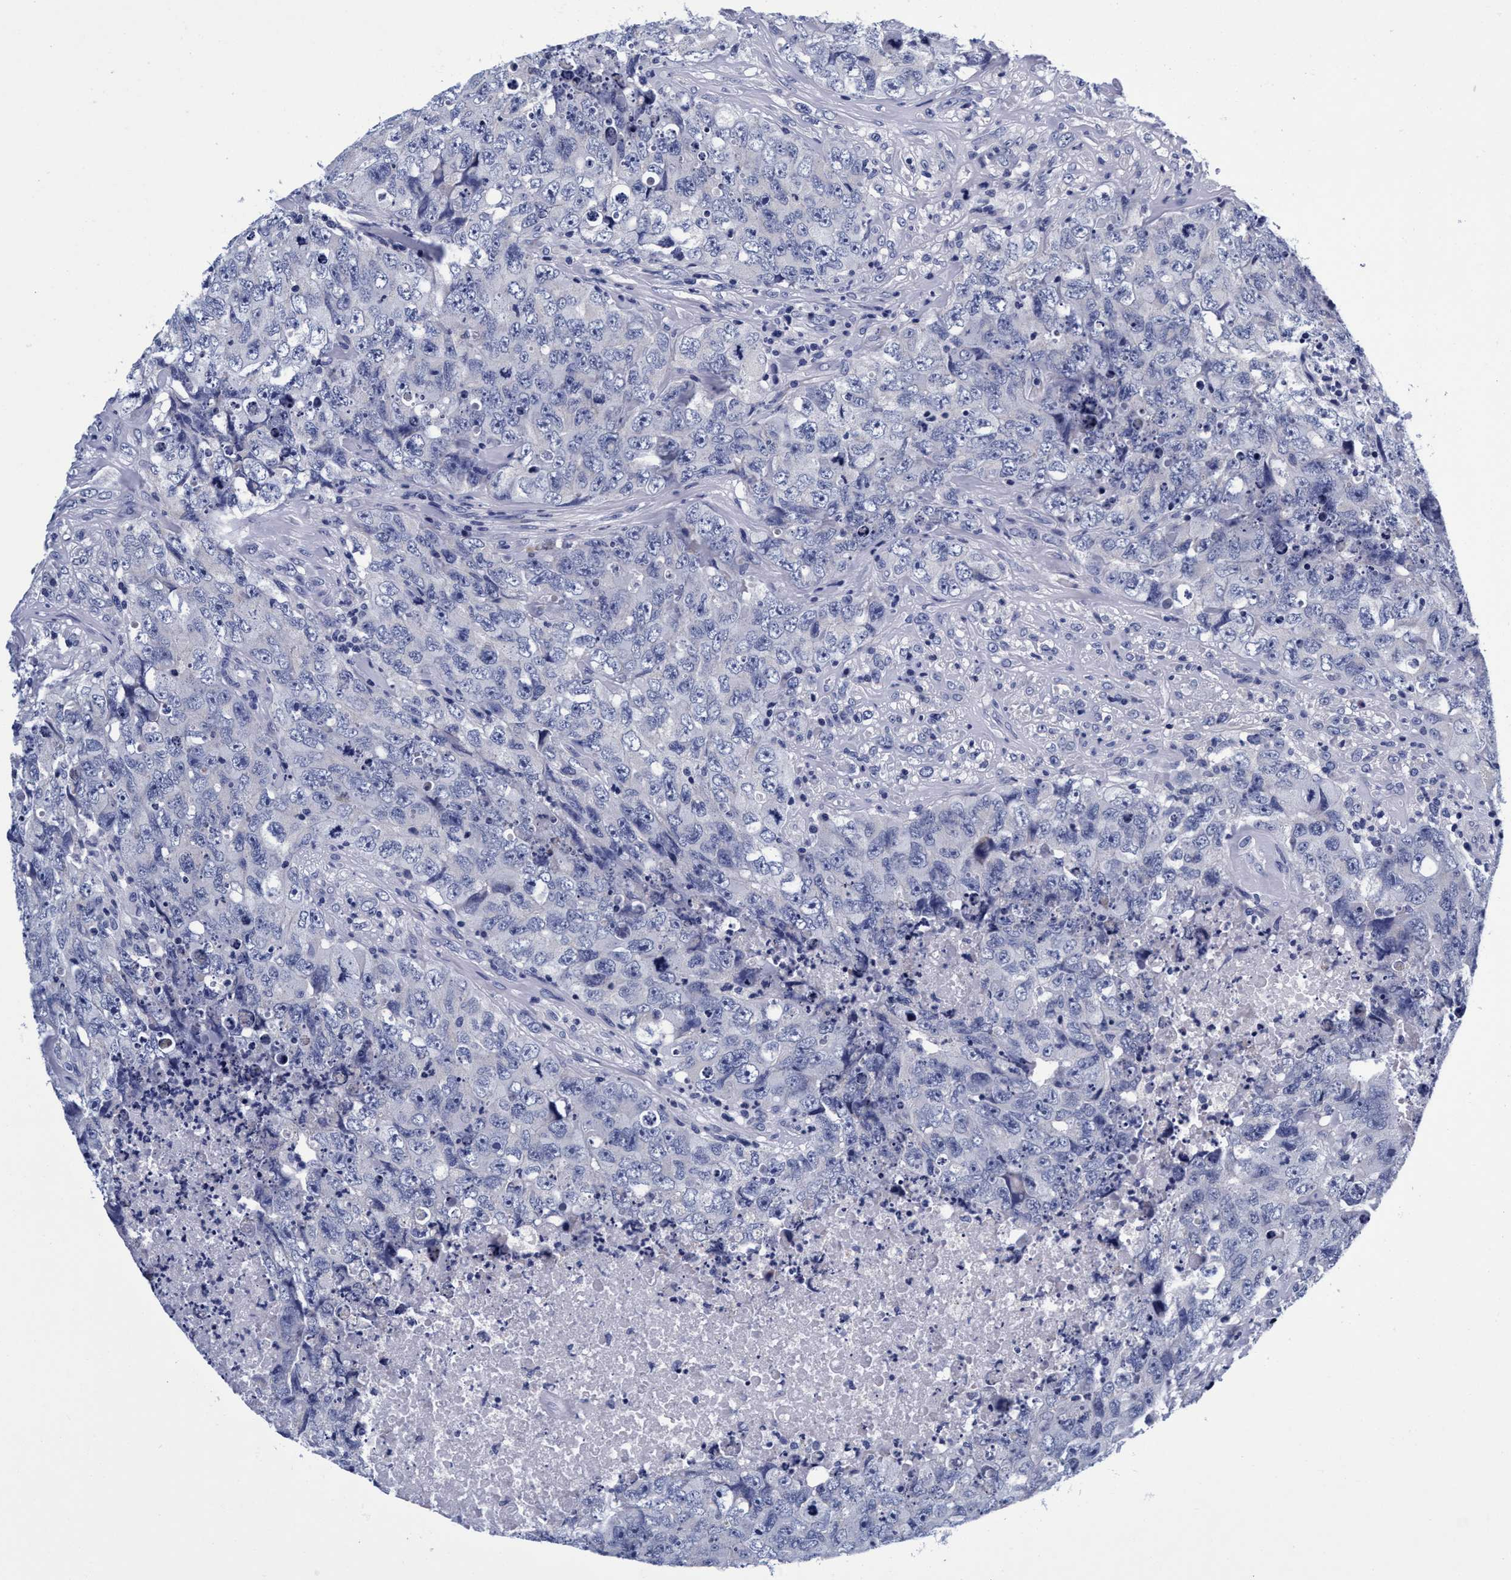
{"staining": {"intensity": "negative", "quantity": "none", "location": "none"}, "tissue": "testis cancer", "cell_type": "Tumor cells", "image_type": "cancer", "snomed": [{"axis": "morphology", "description": "Carcinoma, Embryonal, NOS"}, {"axis": "topography", "description": "Testis"}], "caption": "A photomicrograph of testis embryonal carcinoma stained for a protein exhibits no brown staining in tumor cells.", "gene": "PLPPR1", "patient": {"sex": "male", "age": 32}}